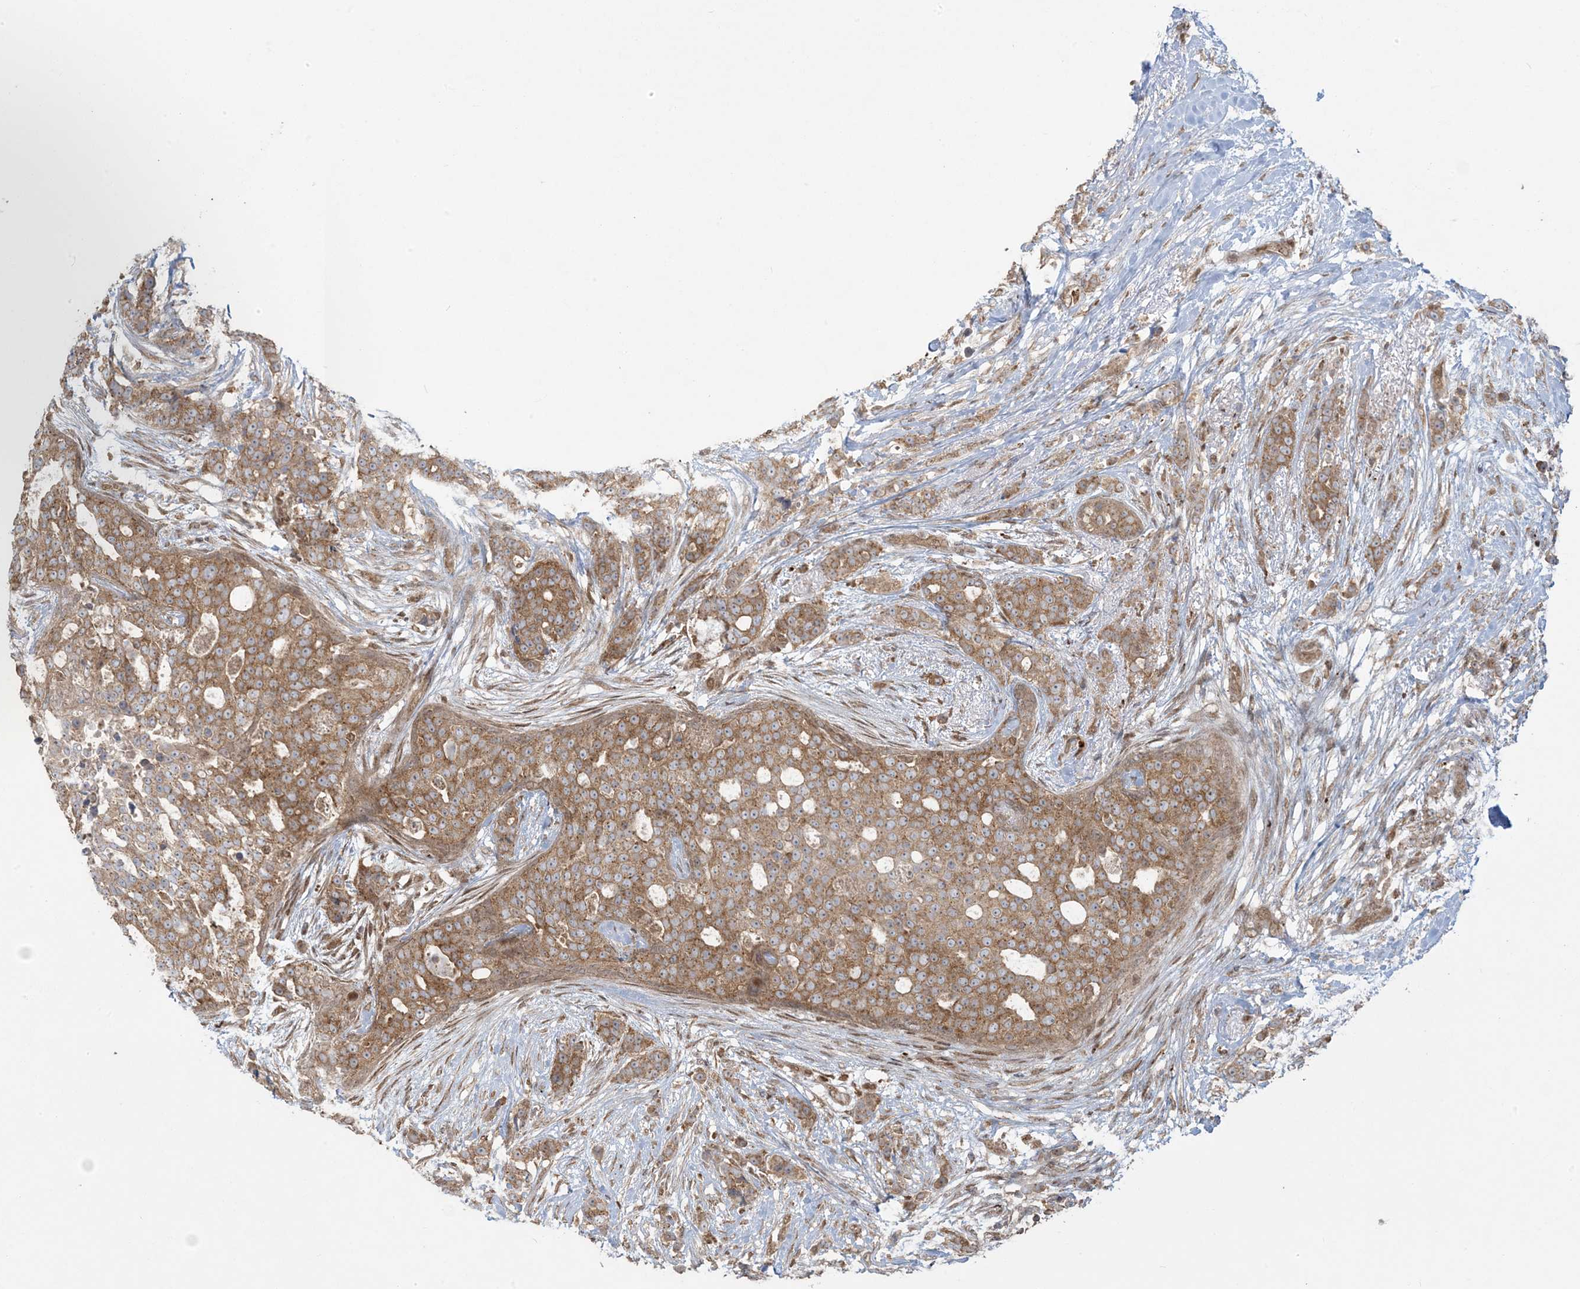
{"staining": {"intensity": "moderate", "quantity": ">75%", "location": "cytoplasmic/membranous"}, "tissue": "breast cancer", "cell_type": "Tumor cells", "image_type": "cancer", "snomed": [{"axis": "morphology", "description": "Lobular carcinoma"}, {"axis": "topography", "description": "Breast"}], "caption": "IHC of human breast cancer reveals medium levels of moderate cytoplasmic/membranous positivity in about >75% of tumor cells. (Brightfield microscopy of DAB IHC at high magnification).", "gene": "ABCF3", "patient": {"sex": "female", "age": 51}}